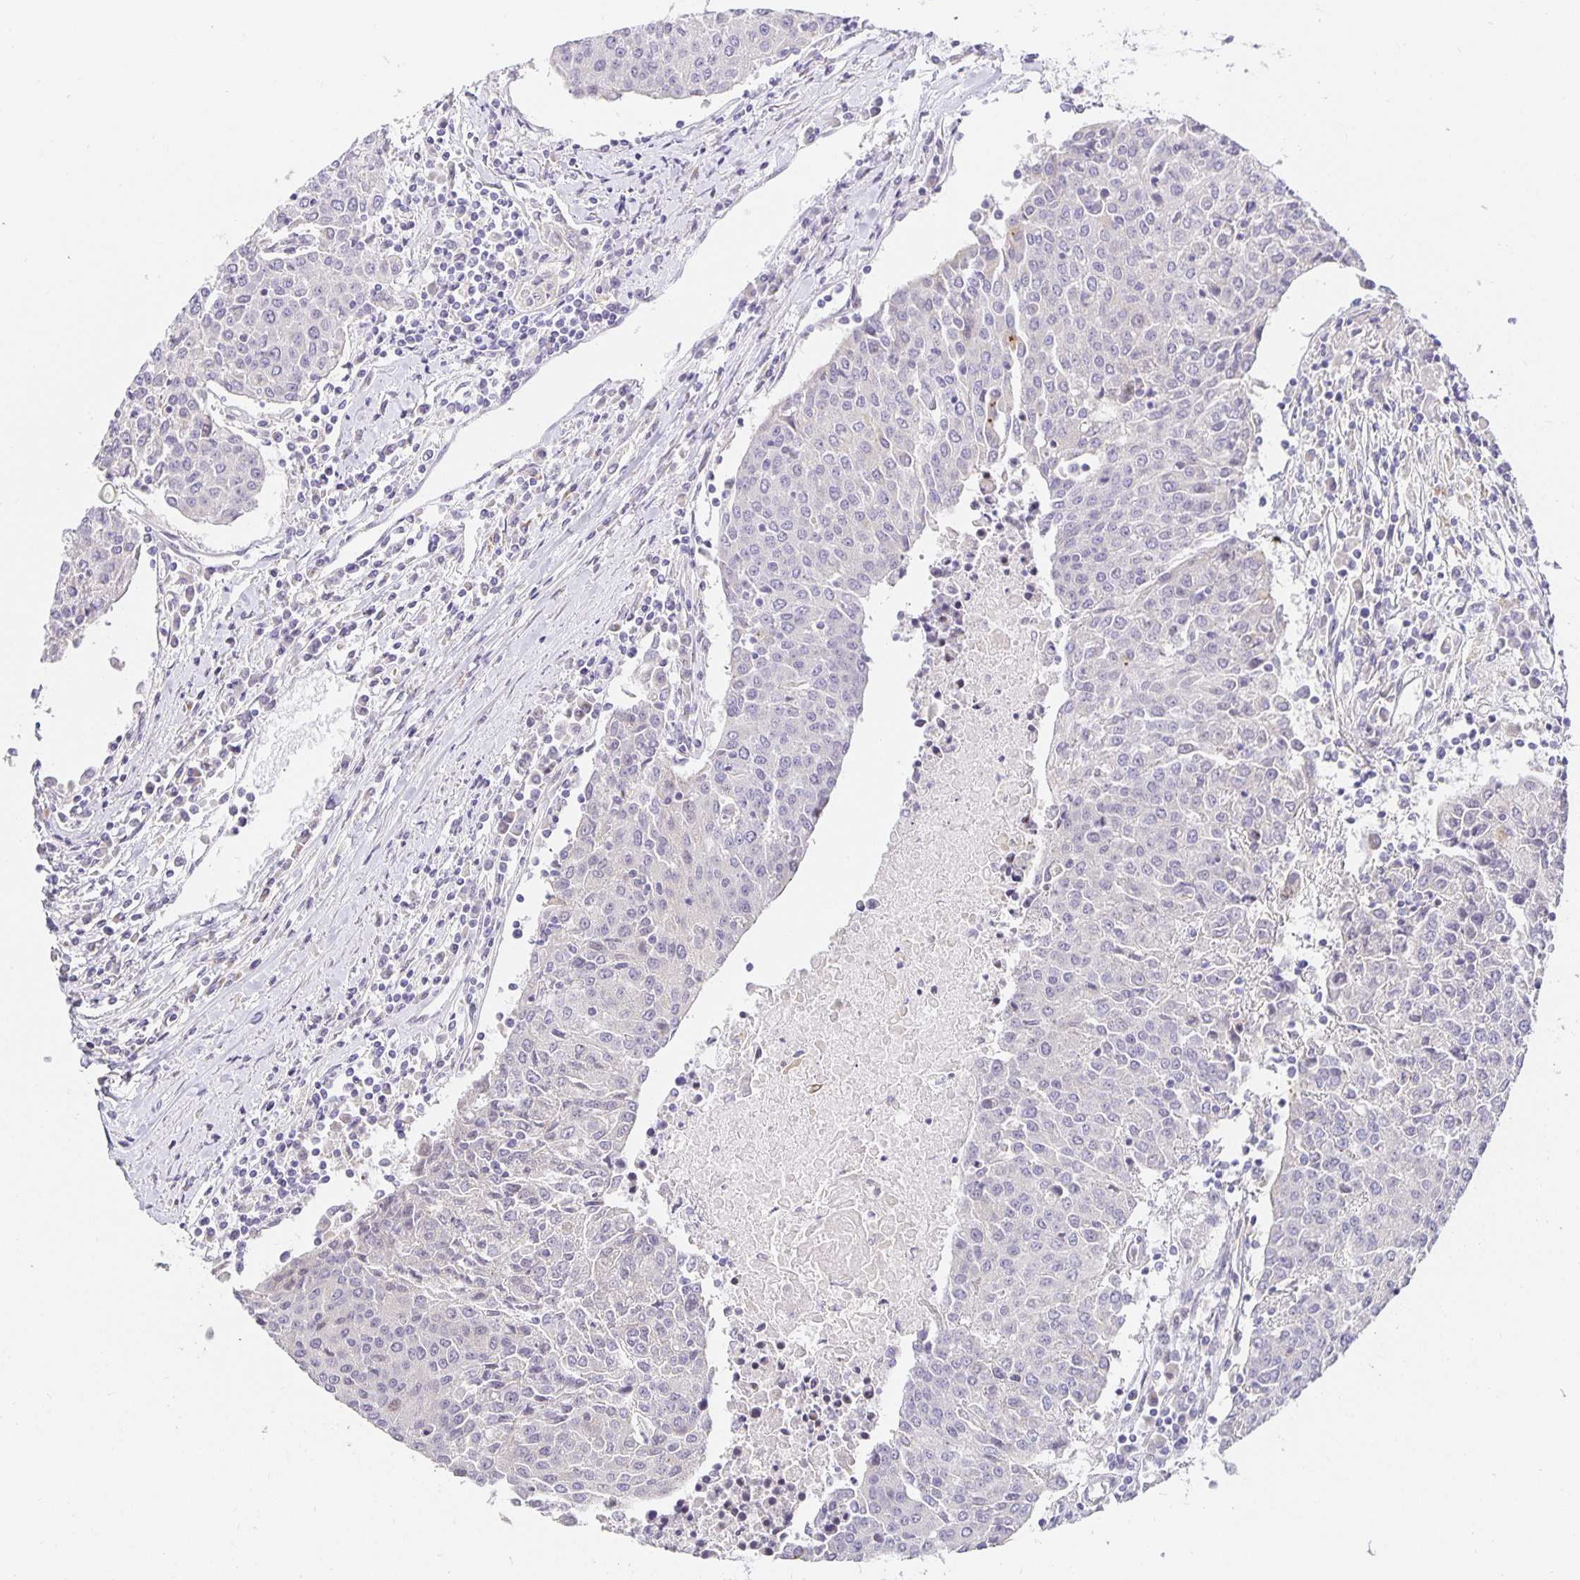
{"staining": {"intensity": "negative", "quantity": "none", "location": "none"}, "tissue": "urothelial cancer", "cell_type": "Tumor cells", "image_type": "cancer", "snomed": [{"axis": "morphology", "description": "Urothelial carcinoma, High grade"}, {"axis": "topography", "description": "Urinary bladder"}], "caption": "Tumor cells show no significant protein positivity in urothelial cancer.", "gene": "TJP3", "patient": {"sex": "female", "age": 85}}